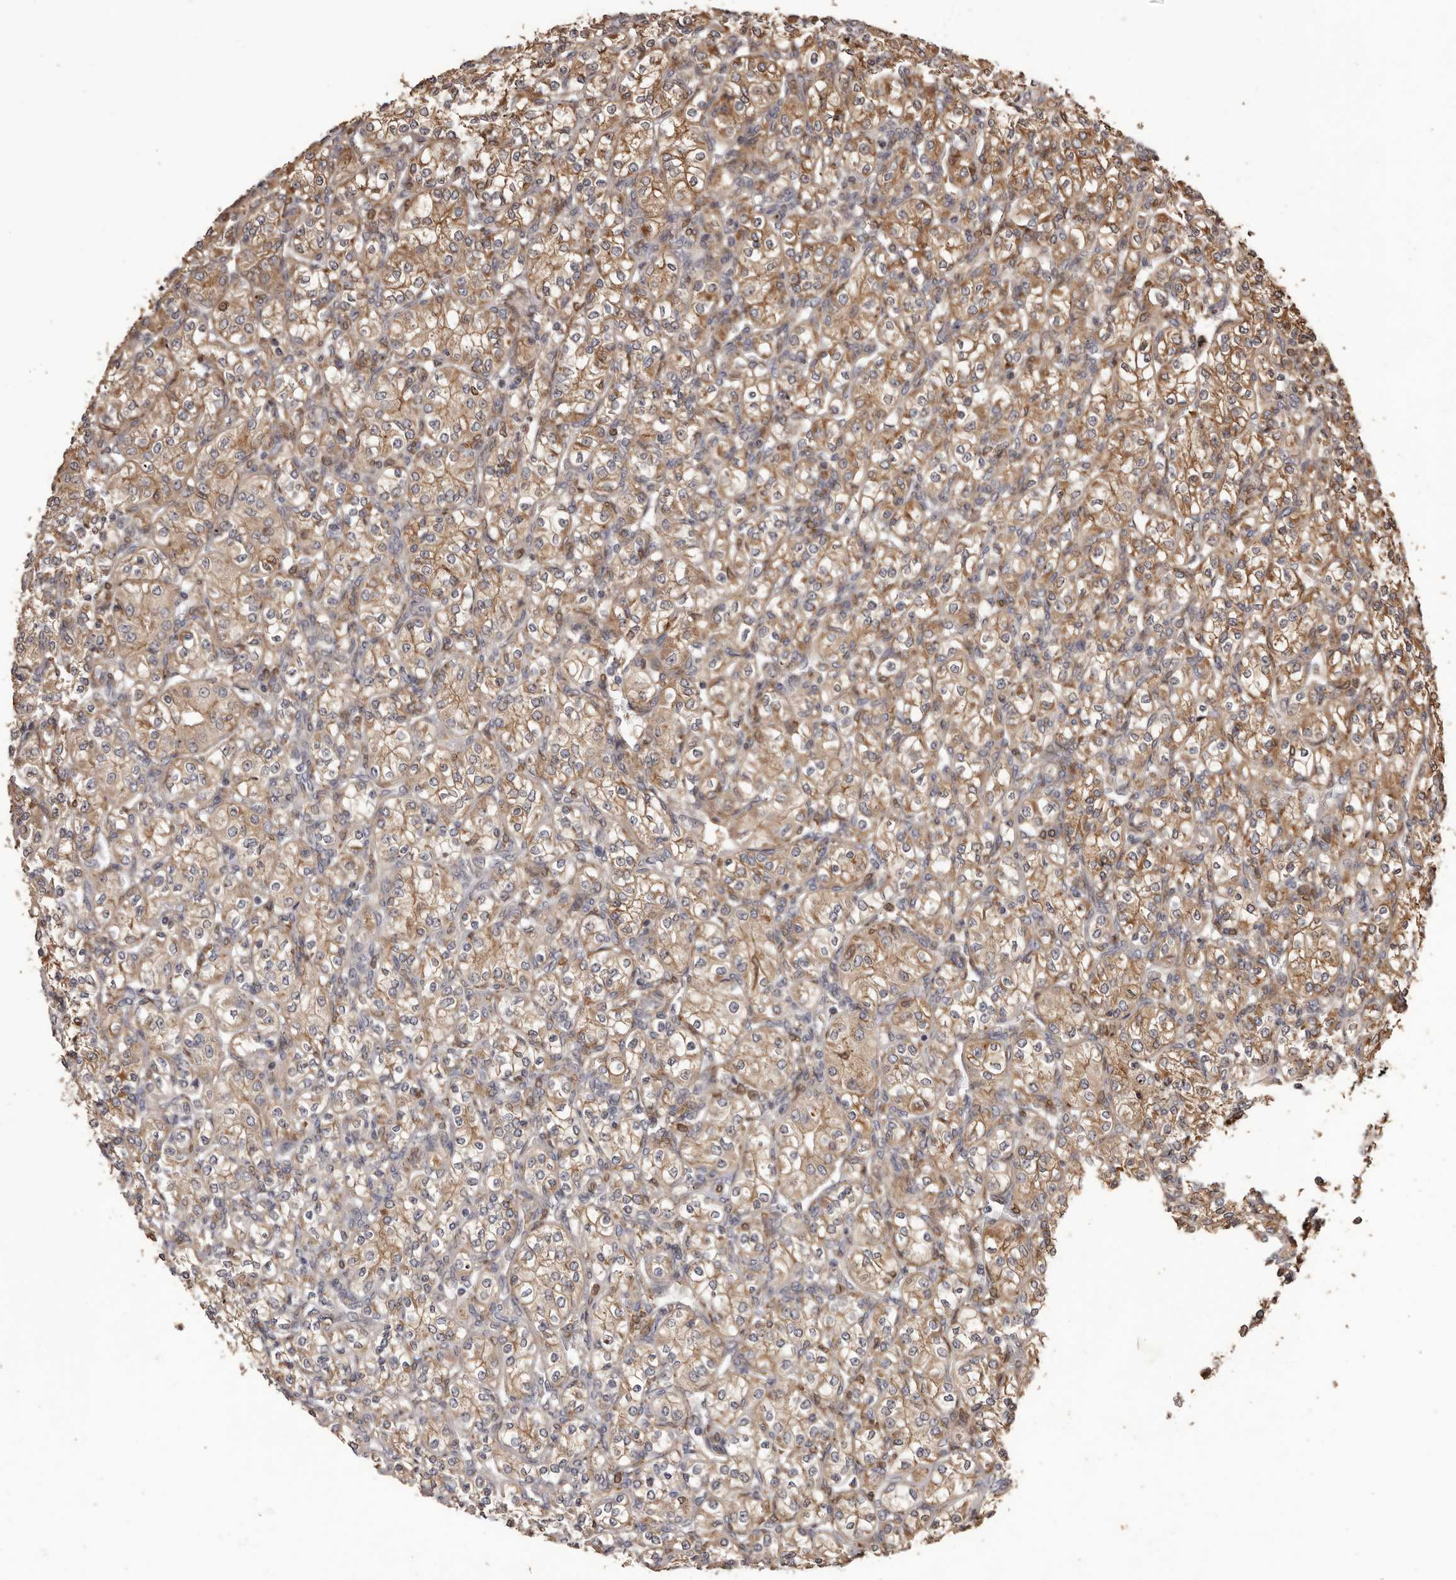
{"staining": {"intensity": "moderate", "quantity": ">75%", "location": "cytoplasmic/membranous"}, "tissue": "renal cancer", "cell_type": "Tumor cells", "image_type": "cancer", "snomed": [{"axis": "morphology", "description": "Adenocarcinoma, NOS"}, {"axis": "topography", "description": "Kidney"}], "caption": "Immunohistochemistry (IHC) histopathology image of renal adenocarcinoma stained for a protein (brown), which displays medium levels of moderate cytoplasmic/membranous expression in about >75% of tumor cells.", "gene": "ZCCHC7", "patient": {"sex": "male", "age": 77}}